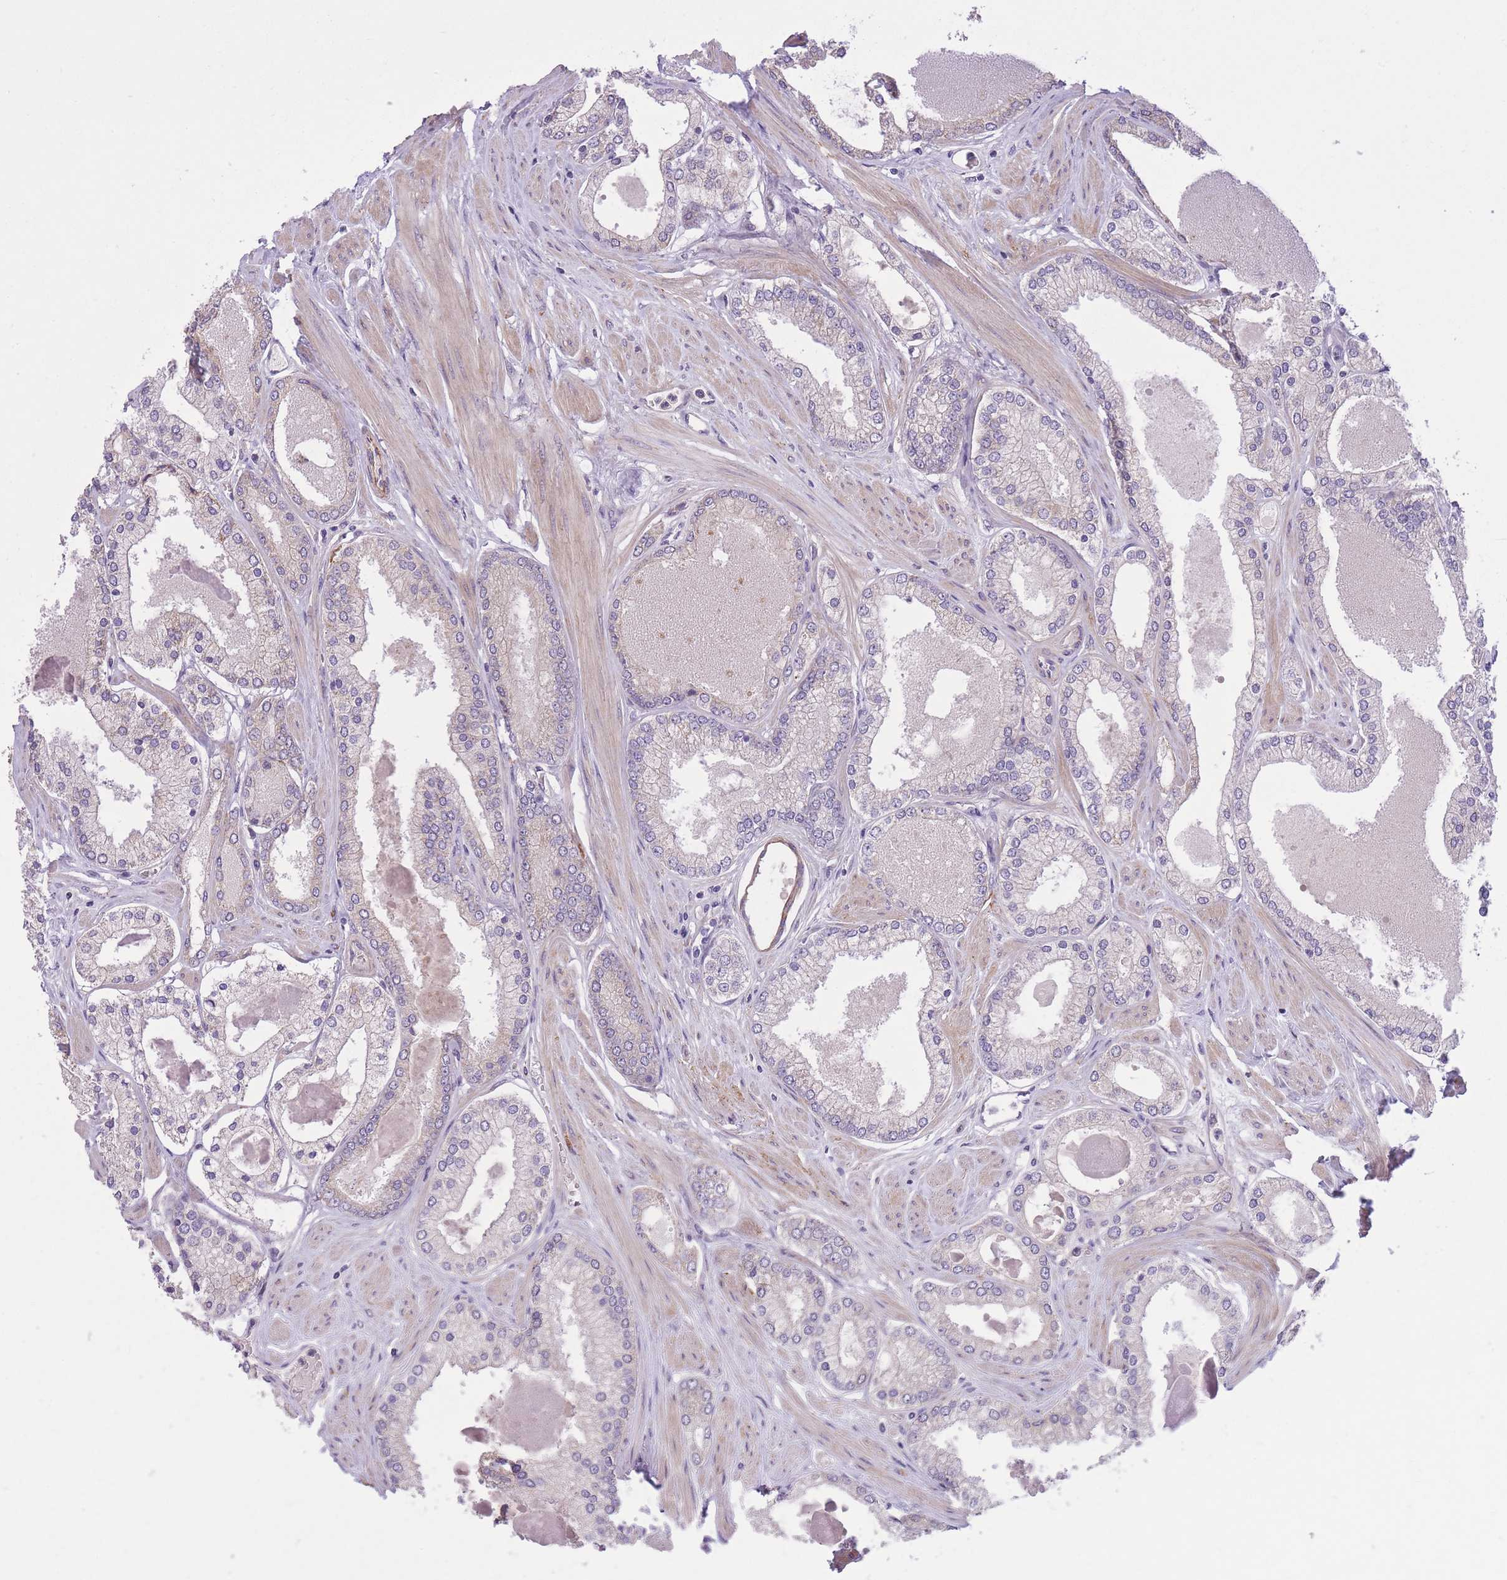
{"staining": {"intensity": "negative", "quantity": "none", "location": "none"}, "tissue": "prostate cancer", "cell_type": "Tumor cells", "image_type": "cancer", "snomed": [{"axis": "morphology", "description": "Adenocarcinoma, Low grade"}, {"axis": "topography", "description": "Prostate"}], "caption": "Prostate cancer was stained to show a protein in brown. There is no significant expression in tumor cells.", "gene": "REV1", "patient": {"sex": "male", "age": 42}}